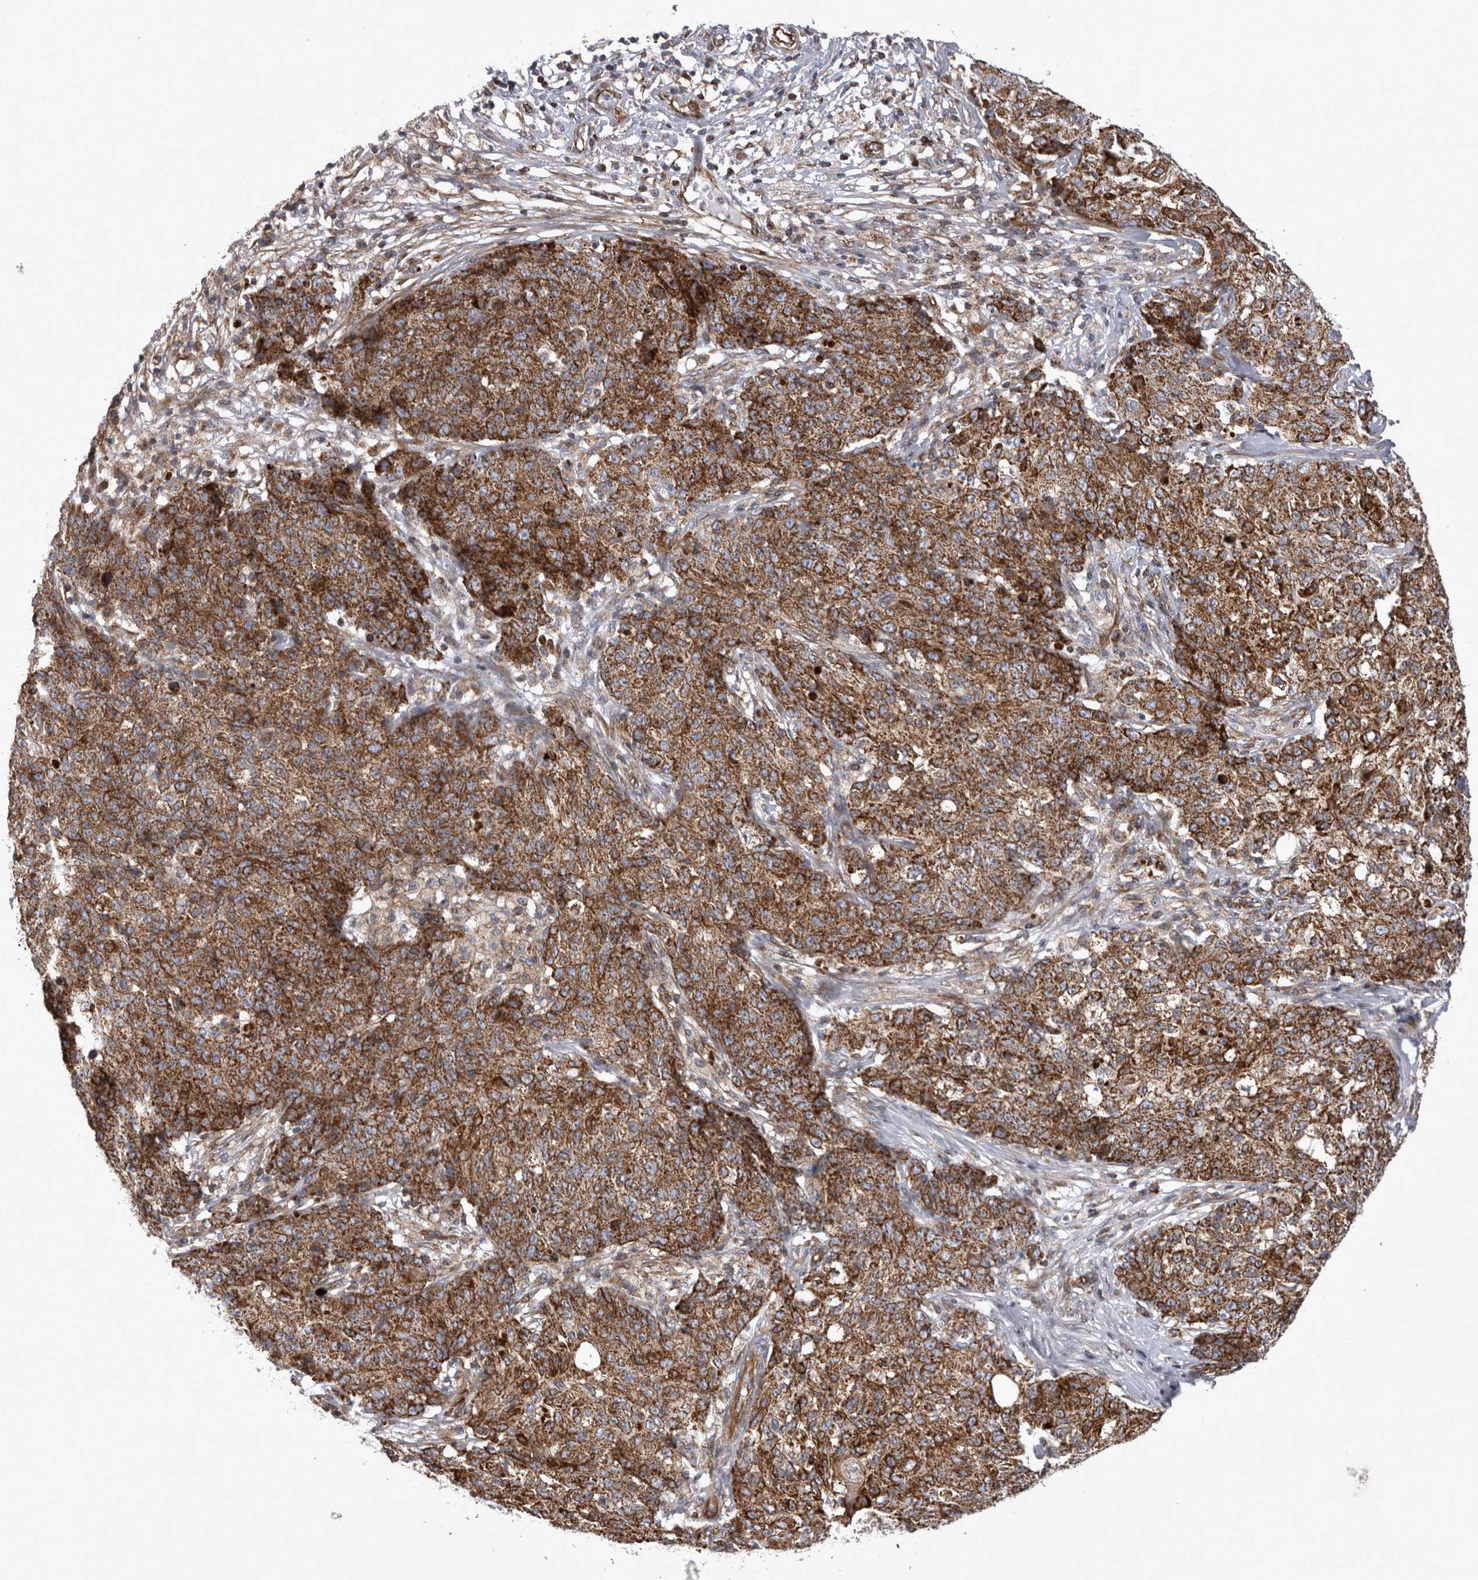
{"staining": {"intensity": "strong", "quantity": ">75%", "location": "cytoplasmic/membranous"}, "tissue": "ovarian cancer", "cell_type": "Tumor cells", "image_type": "cancer", "snomed": [{"axis": "morphology", "description": "Carcinoma, endometroid"}, {"axis": "topography", "description": "Ovary"}], "caption": "Human ovarian cancer (endometroid carcinoma) stained with a protein marker exhibits strong staining in tumor cells.", "gene": "TSPOAP1", "patient": {"sex": "female", "age": 42}}